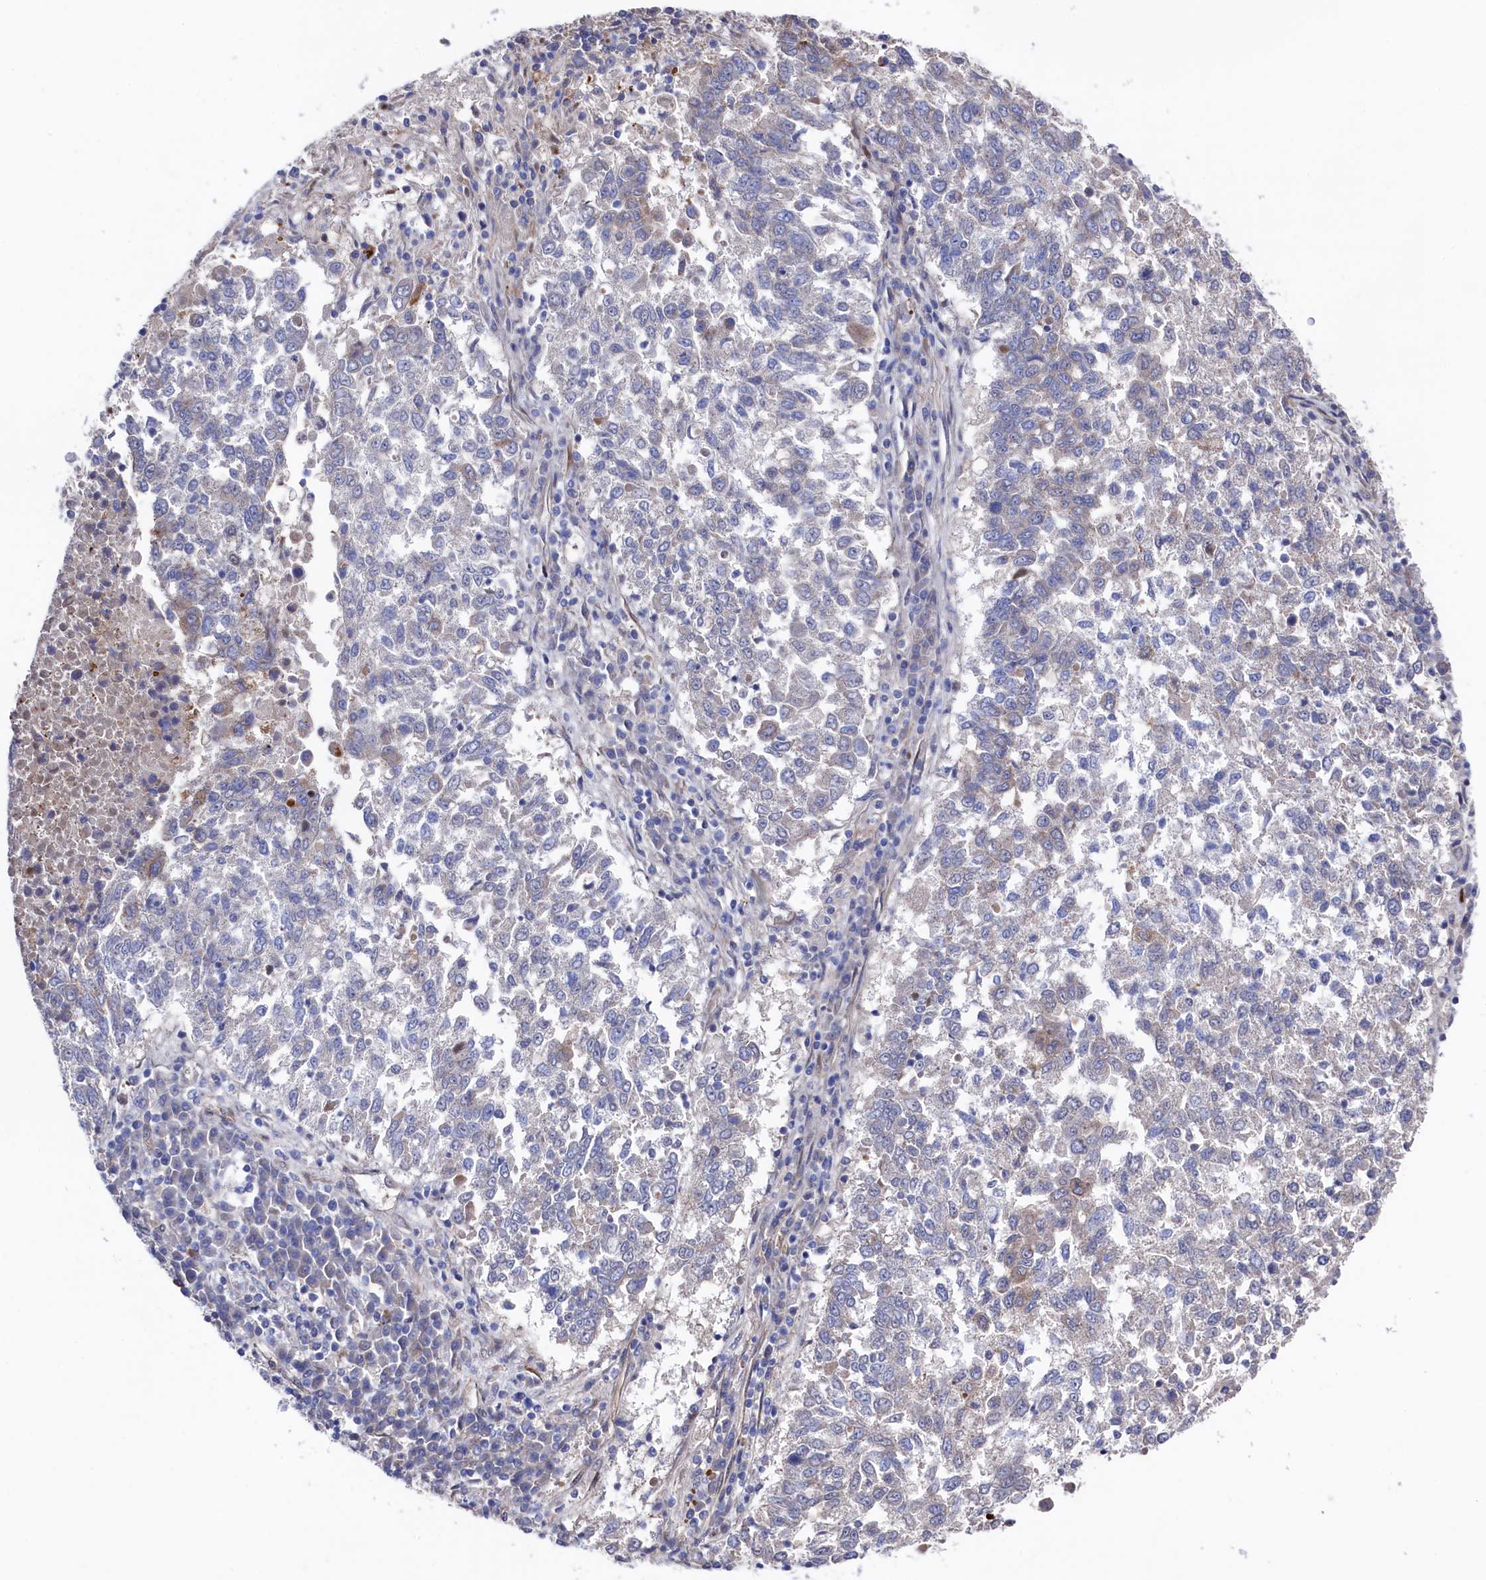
{"staining": {"intensity": "negative", "quantity": "none", "location": "none"}, "tissue": "lung cancer", "cell_type": "Tumor cells", "image_type": "cancer", "snomed": [{"axis": "morphology", "description": "Squamous cell carcinoma, NOS"}, {"axis": "topography", "description": "Lung"}], "caption": "An image of human lung squamous cell carcinoma is negative for staining in tumor cells. The staining was performed using DAB (3,3'-diaminobenzidine) to visualize the protein expression in brown, while the nuclei were stained in blue with hematoxylin (Magnification: 20x).", "gene": "ZNF891", "patient": {"sex": "male", "age": 73}}